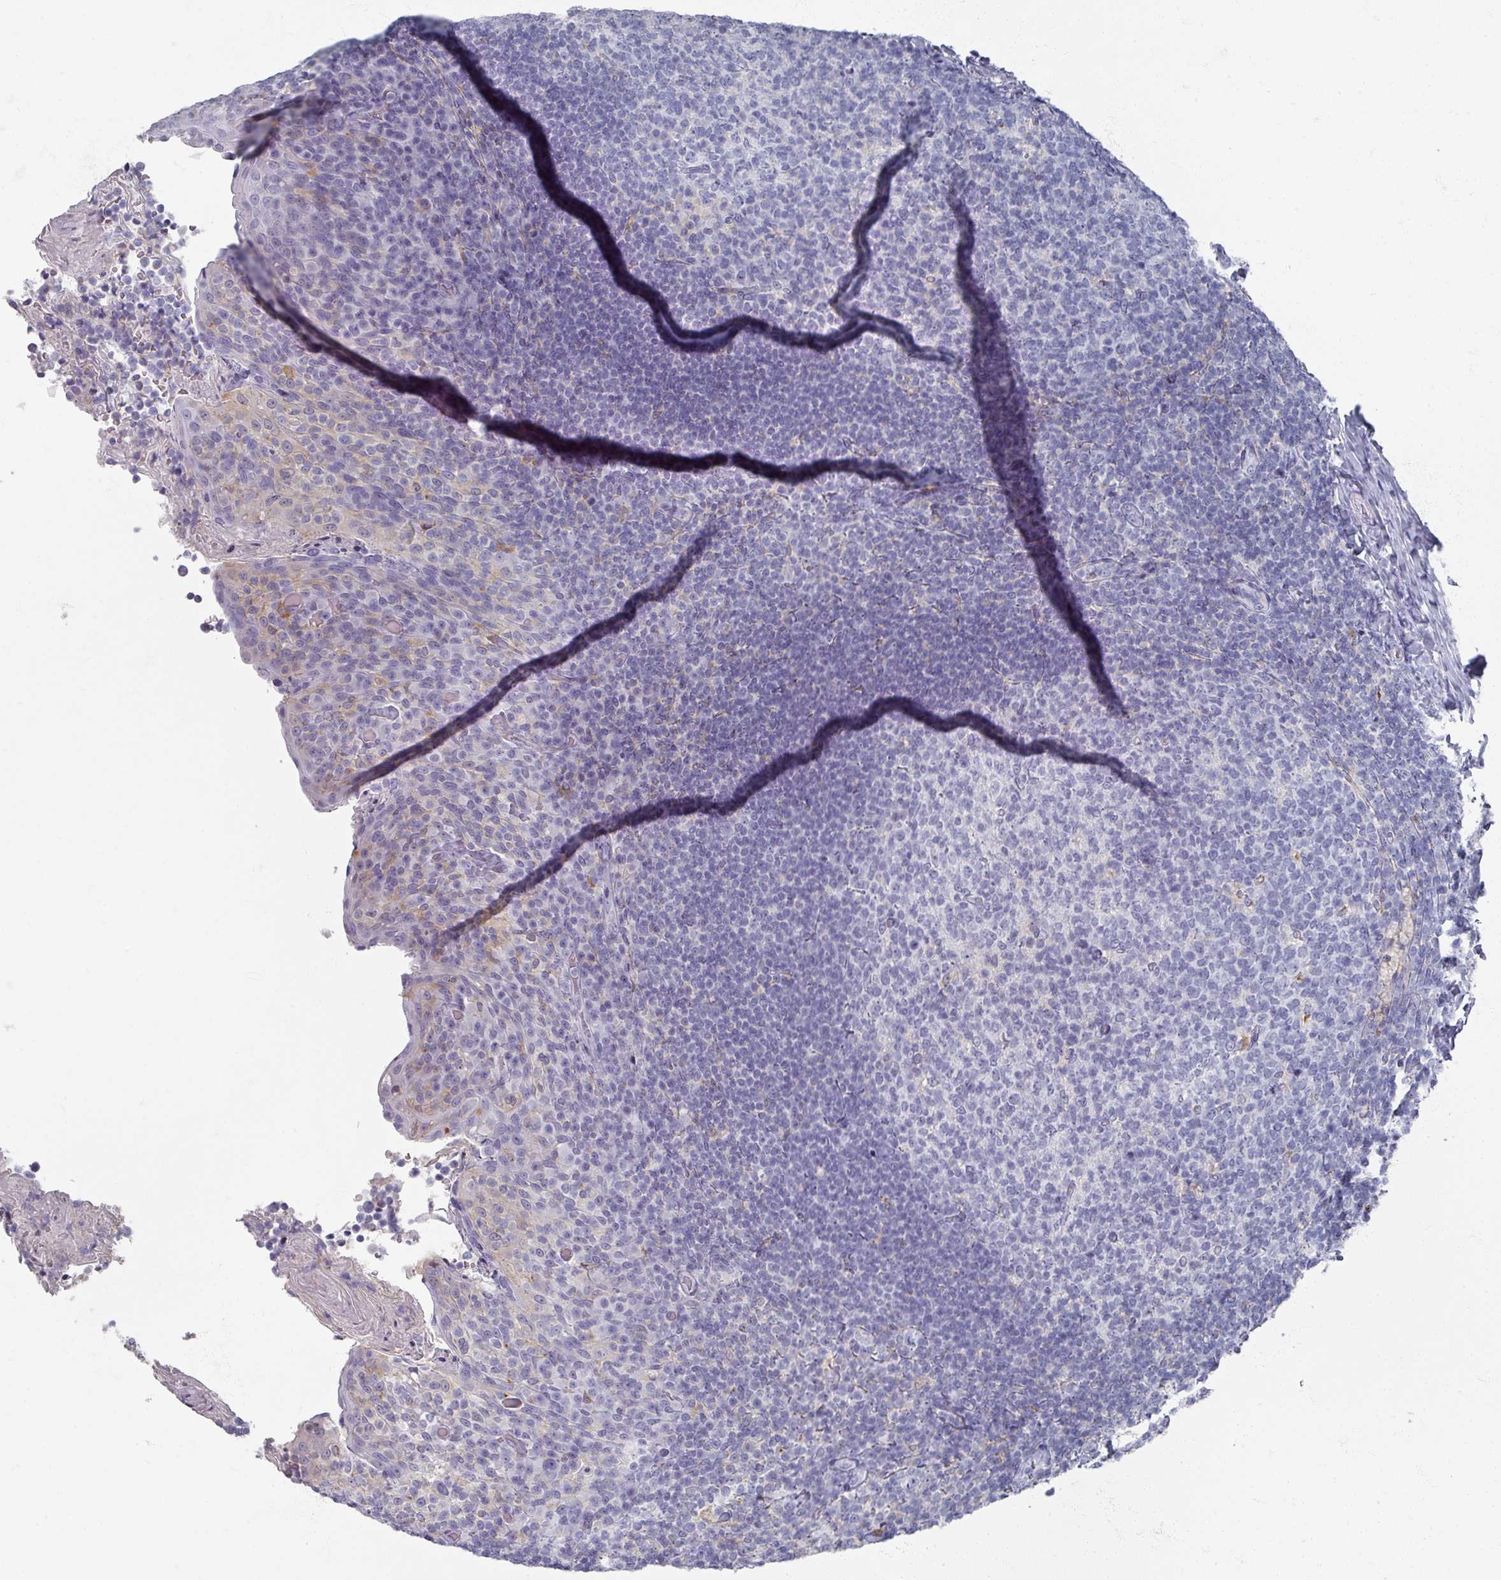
{"staining": {"intensity": "negative", "quantity": "none", "location": "none"}, "tissue": "tonsil", "cell_type": "Germinal center cells", "image_type": "normal", "snomed": [{"axis": "morphology", "description": "Normal tissue, NOS"}, {"axis": "topography", "description": "Tonsil"}], "caption": "High magnification brightfield microscopy of benign tonsil stained with DAB (3,3'-diaminobenzidine) (brown) and counterstained with hematoxylin (blue): germinal center cells show no significant expression. Nuclei are stained in blue.", "gene": "OMG", "patient": {"sex": "female", "age": 10}}